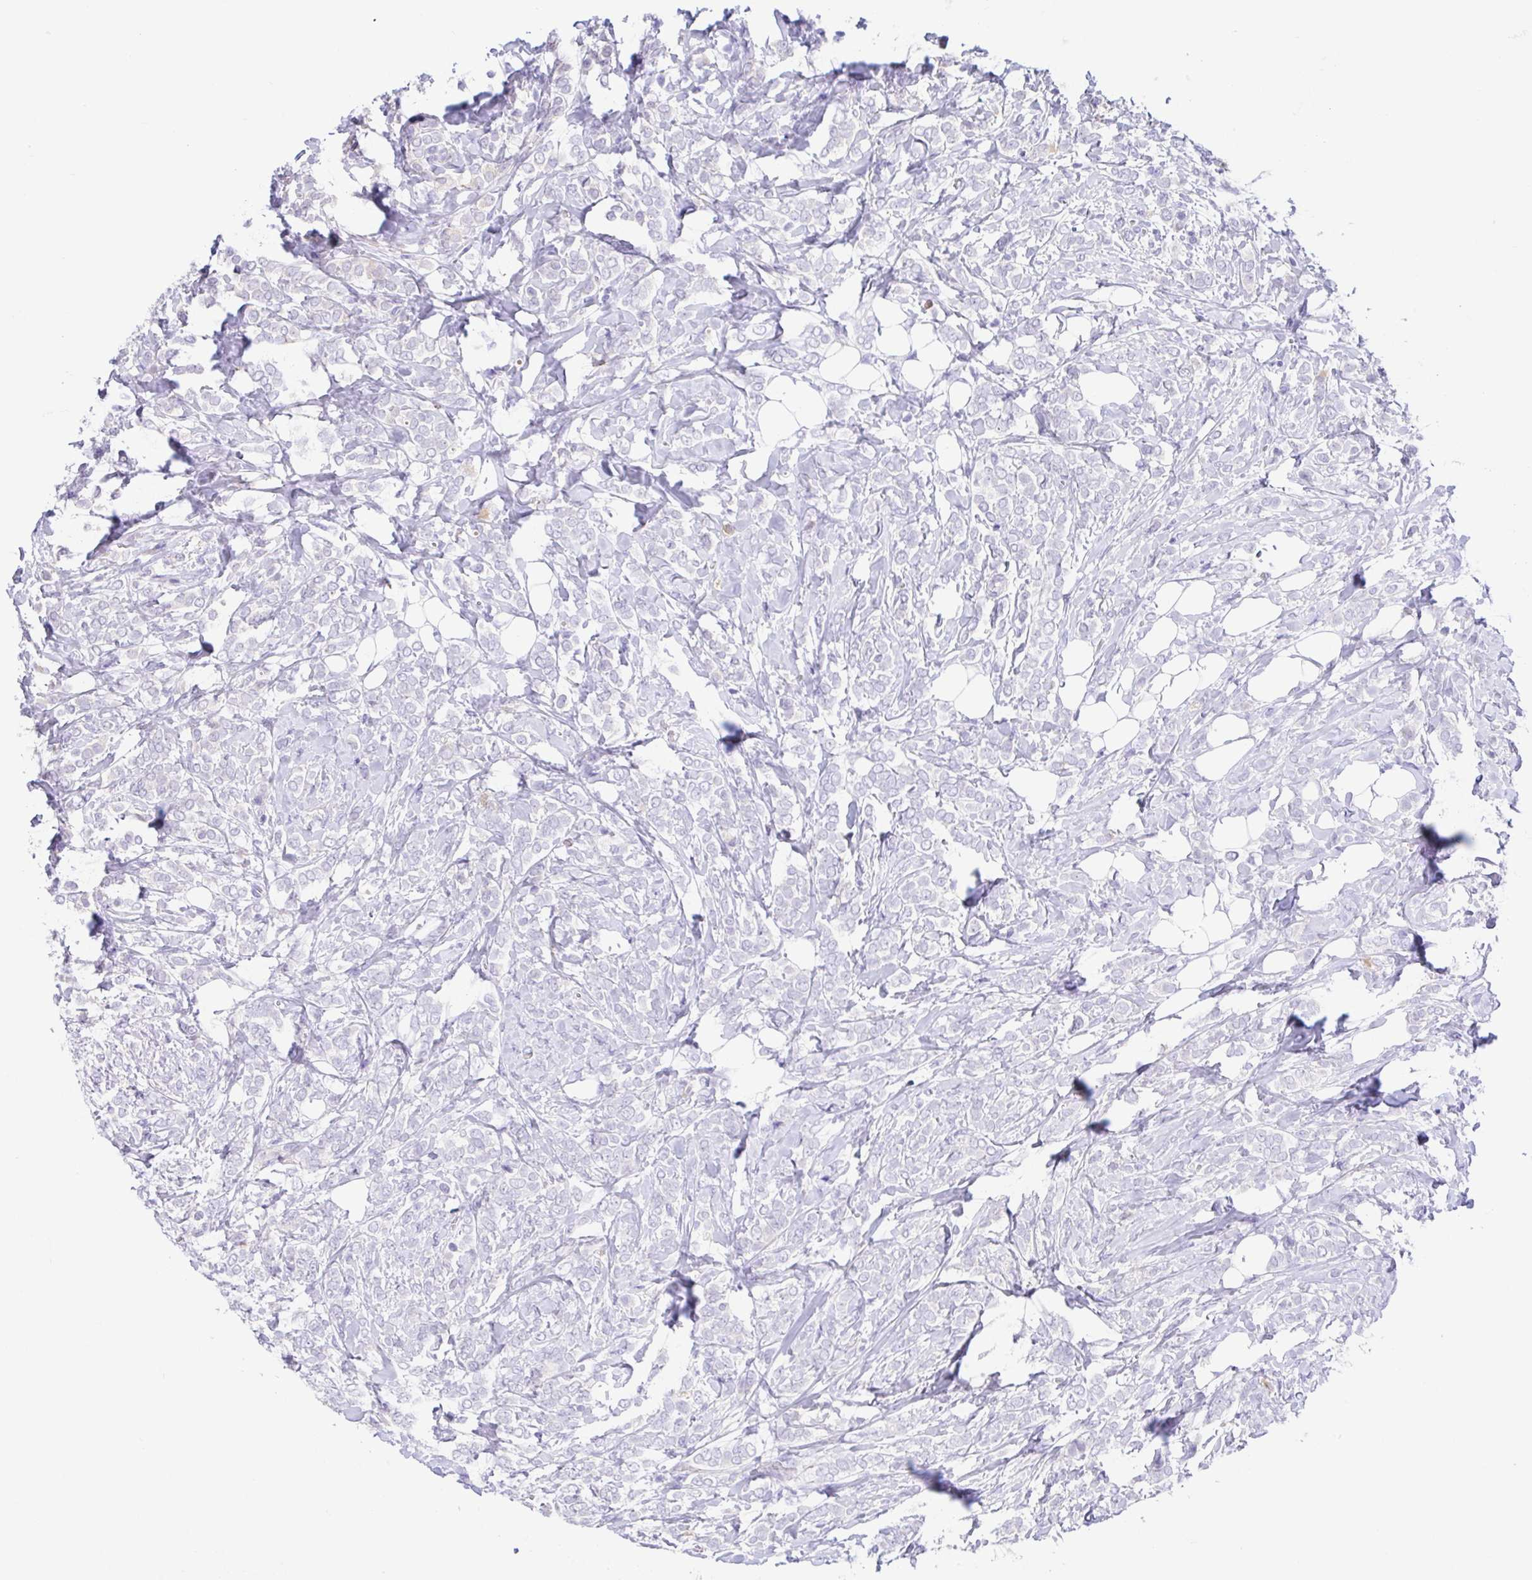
{"staining": {"intensity": "negative", "quantity": "none", "location": "none"}, "tissue": "breast cancer", "cell_type": "Tumor cells", "image_type": "cancer", "snomed": [{"axis": "morphology", "description": "Lobular carcinoma"}, {"axis": "topography", "description": "Breast"}], "caption": "The IHC histopathology image has no significant expression in tumor cells of breast lobular carcinoma tissue.", "gene": "A1BG", "patient": {"sex": "female", "age": 49}}